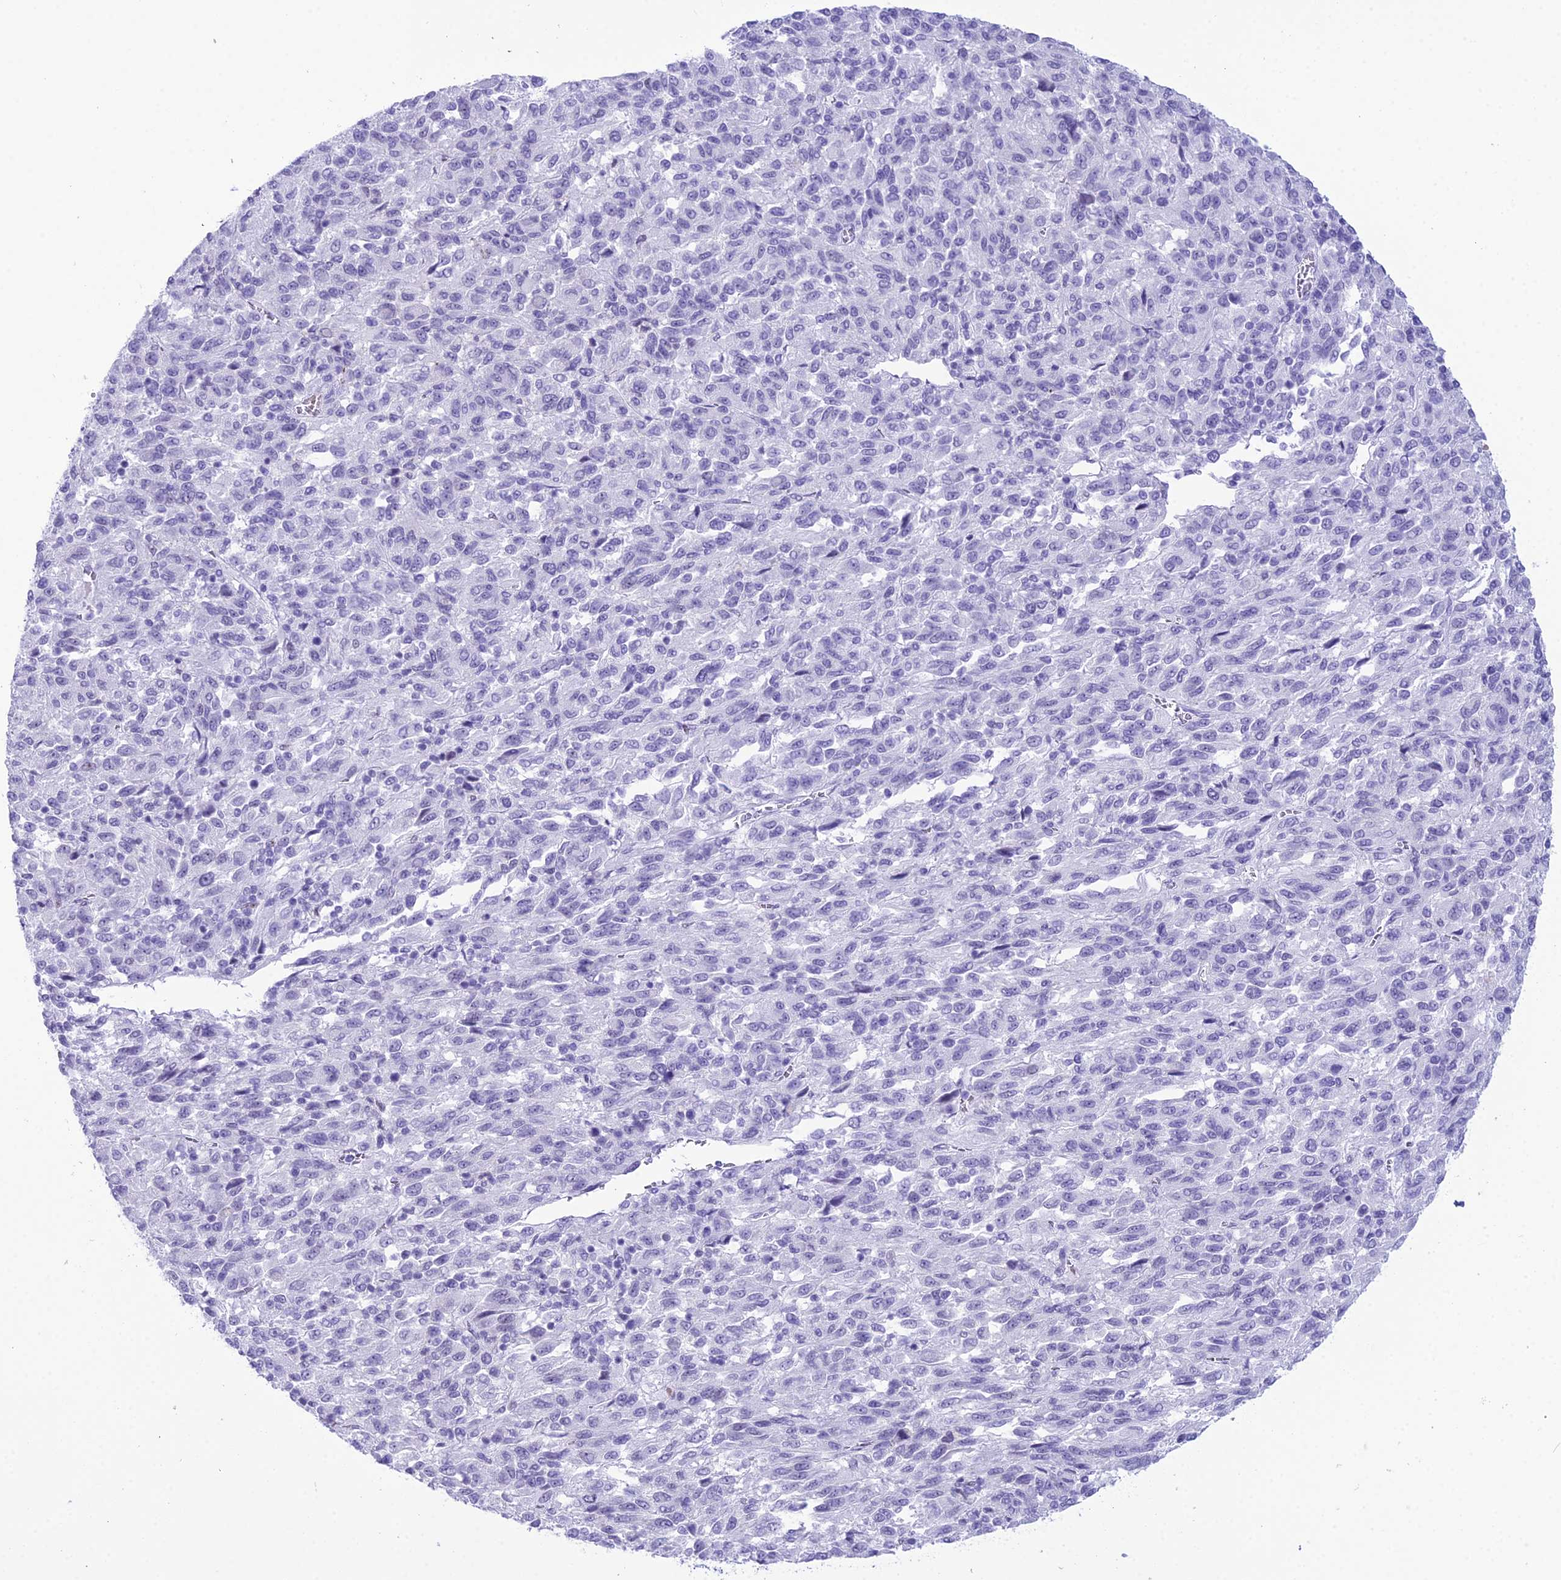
{"staining": {"intensity": "negative", "quantity": "none", "location": "none"}, "tissue": "melanoma", "cell_type": "Tumor cells", "image_type": "cancer", "snomed": [{"axis": "morphology", "description": "Malignant melanoma, Metastatic site"}, {"axis": "topography", "description": "Lung"}], "caption": "High power microscopy micrograph of an IHC photomicrograph of malignant melanoma (metastatic site), revealing no significant positivity in tumor cells. Brightfield microscopy of IHC stained with DAB (brown) and hematoxylin (blue), captured at high magnification.", "gene": "RNPS1", "patient": {"sex": "male", "age": 64}}